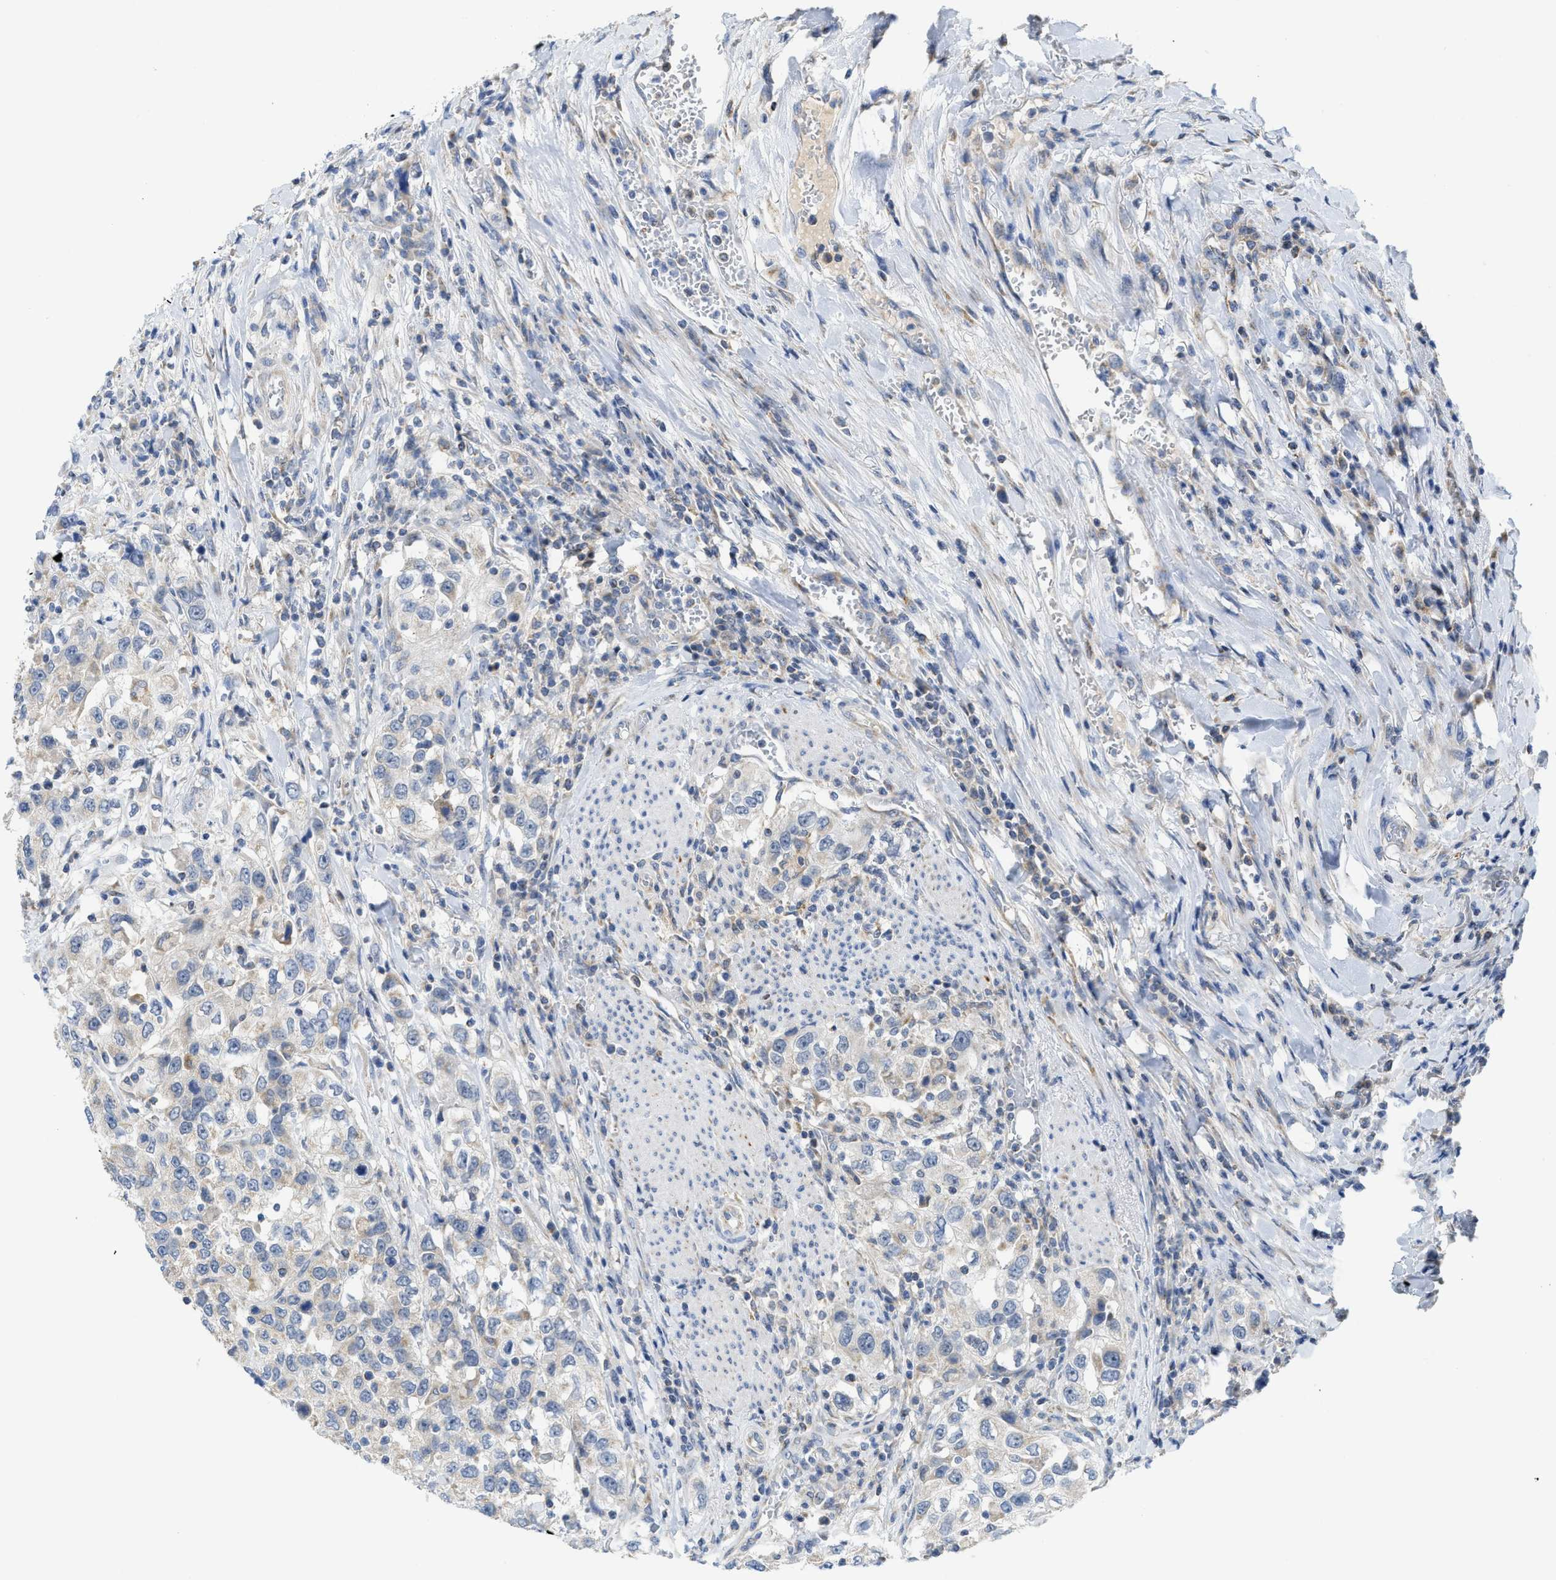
{"staining": {"intensity": "weak", "quantity": "<25%", "location": "cytoplasmic/membranous"}, "tissue": "urothelial cancer", "cell_type": "Tumor cells", "image_type": "cancer", "snomed": [{"axis": "morphology", "description": "Urothelial carcinoma, High grade"}, {"axis": "topography", "description": "Urinary bladder"}], "caption": "Immunohistochemistry (IHC) micrograph of neoplastic tissue: human high-grade urothelial carcinoma stained with DAB shows no significant protein positivity in tumor cells.", "gene": "GATD3", "patient": {"sex": "female", "age": 80}}